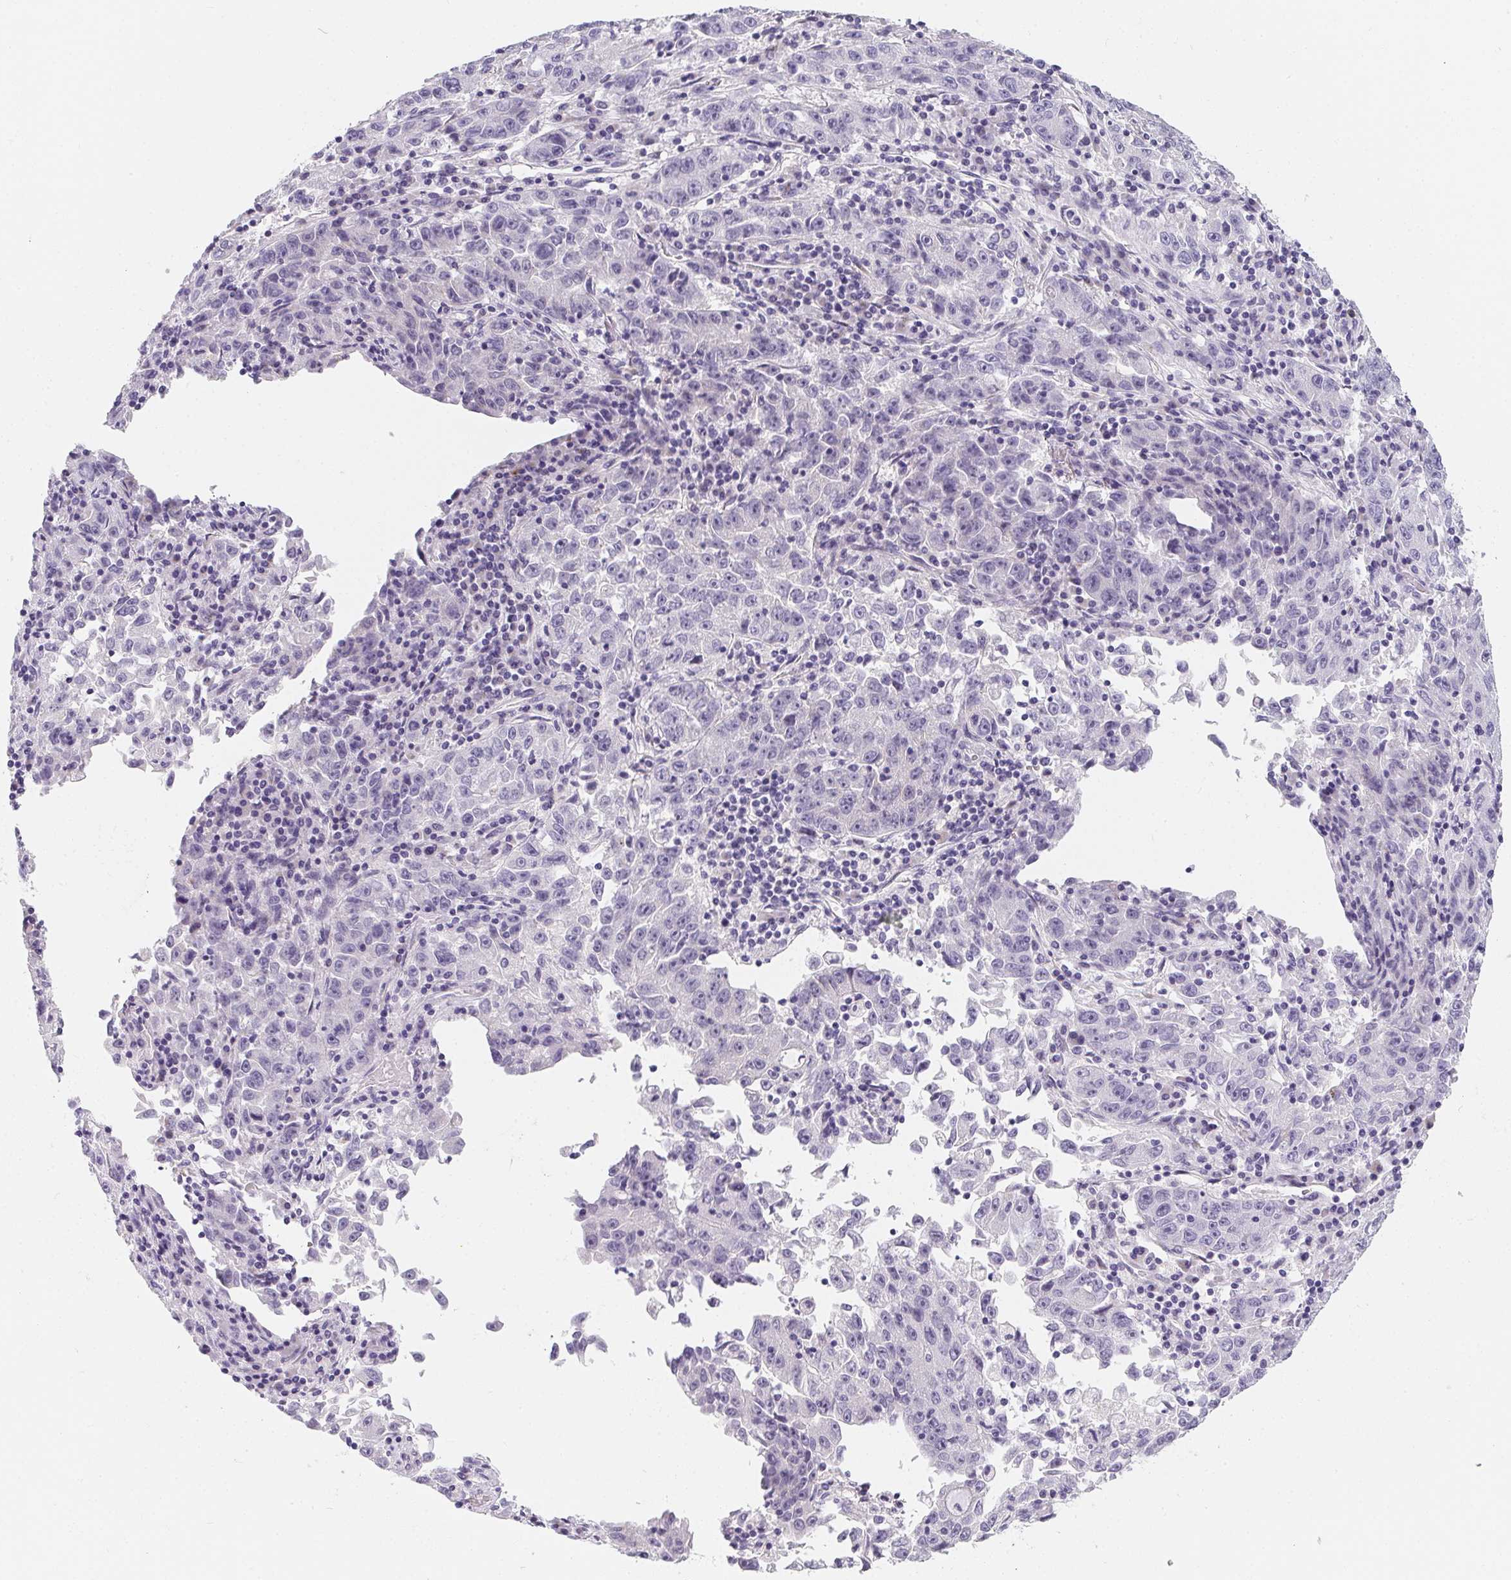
{"staining": {"intensity": "negative", "quantity": "none", "location": "none"}, "tissue": "lung cancer", "cell_type": "Tumor cells", "image_type": "cancer", "snomed": [{"axis": "morphology", "description": "Normal morphology"}, {"axis": "morphology", "description": "Adenocarcinoma, NOS"}, {"axis": "topography", "description": "Lymph node"}, {"axis": "topography", "description": "Lung"}], "caption": "An immunohistochemistry image of lung cancer is shown. There is no staining in tumor cells of lung cancer. (DAB (3,3'-diaminobenzidine) immunohistochemistry, high magnification).", "gene": "MAP1A", "patient": {"sex": "female", "age": 57}}